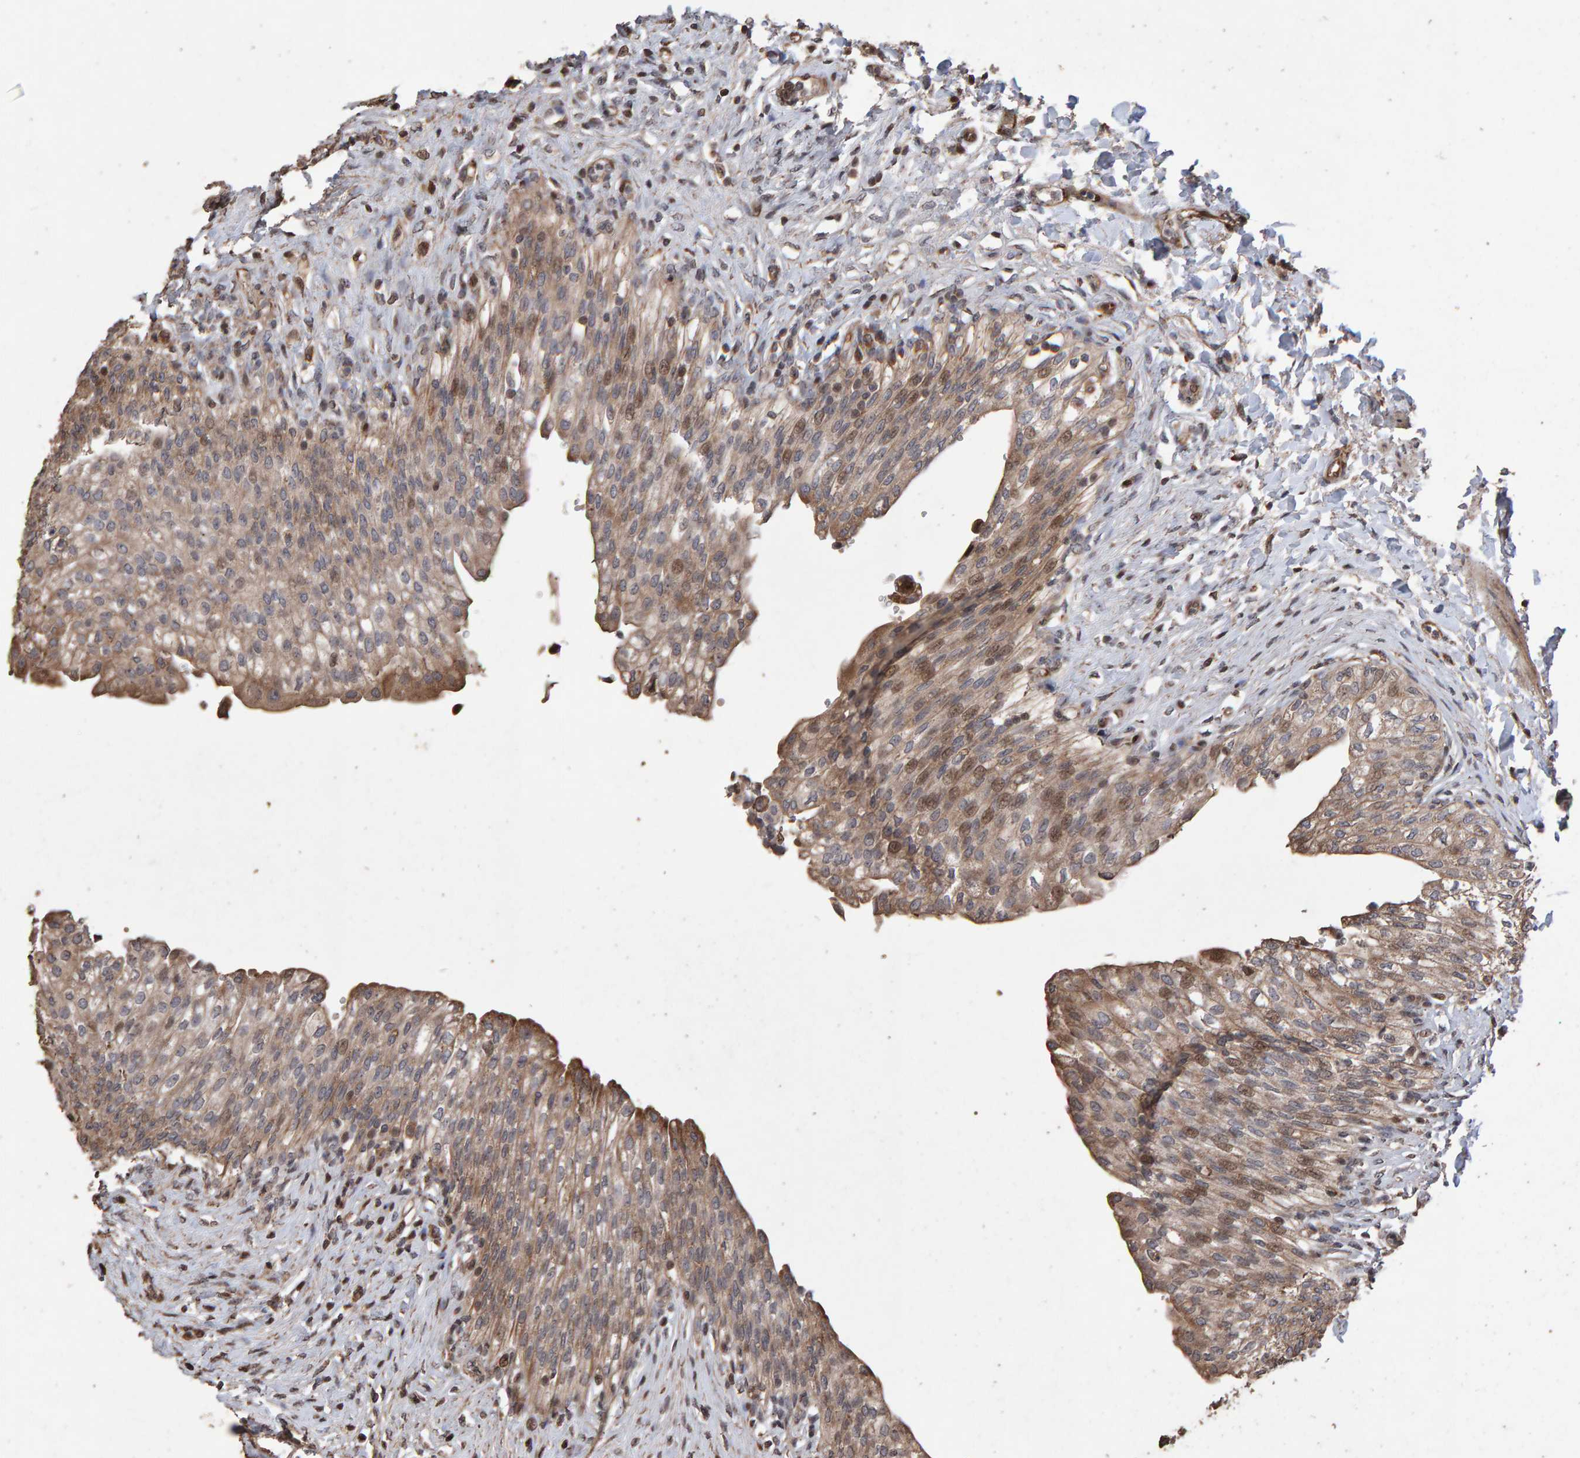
{"staining": {"intensity": "moderate", "quantity": ">75%", "location": "cytoplasmic/membranous"}, "tissue": "urinary bladder", "cell_type": "Urothelial cells", "image_type": "normal", "snomed": [{"axis": "morphology", "description": "Urothelial carcinoma, High grade"}, {"axis": "topography", "description": "Urinary bladder"}], "caption": "There is medium levels of moderate cytoplasmic/membranous expression in urothelial cells of normal urinary bladder, as demonstrated by immunohistochemical staining (brown color).", "gene": "OSBP2", "patient": {"sex": "male", "age": 46}}